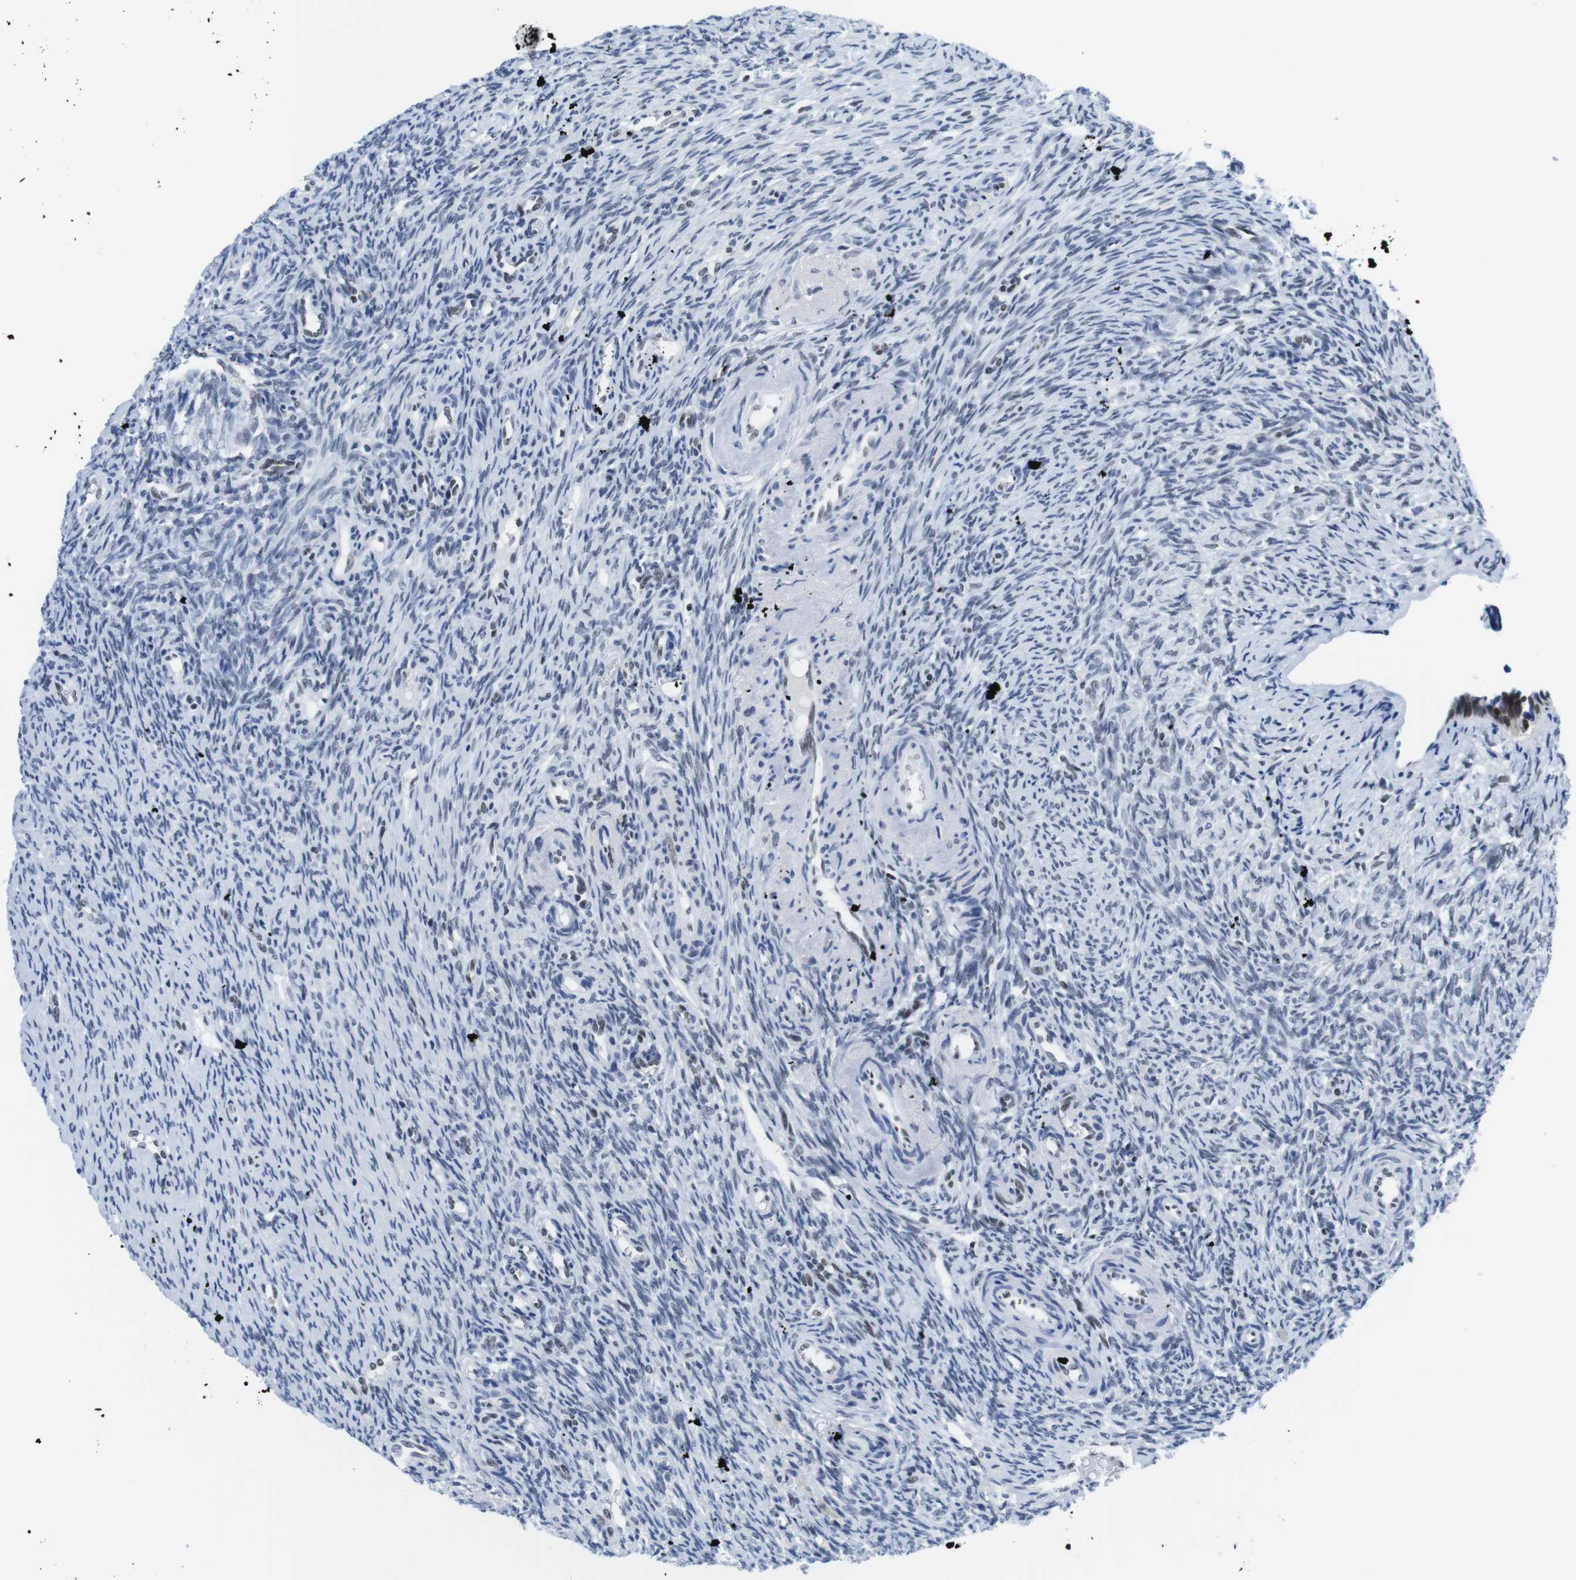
{"staining": {"intensity": "moderate", "quantity": "25%-75%", "location": "nuclear"}, "tissue": "ovary", "cell_type": "Ovarian stroma cells", "image_type": "normal", "snomed": [{"axis": "morphology", "description": "Normal tissue, NOS"}, {"axis": "topography", "description": "Ovary"}], "caption": "Ovary stained for a protein (brown) exhibits moderate nuclear positive staining in about 25%-75% of ovarian stroma cells.", "gene": "IFI16", "patient": {"sex": "female", "age": 41}}